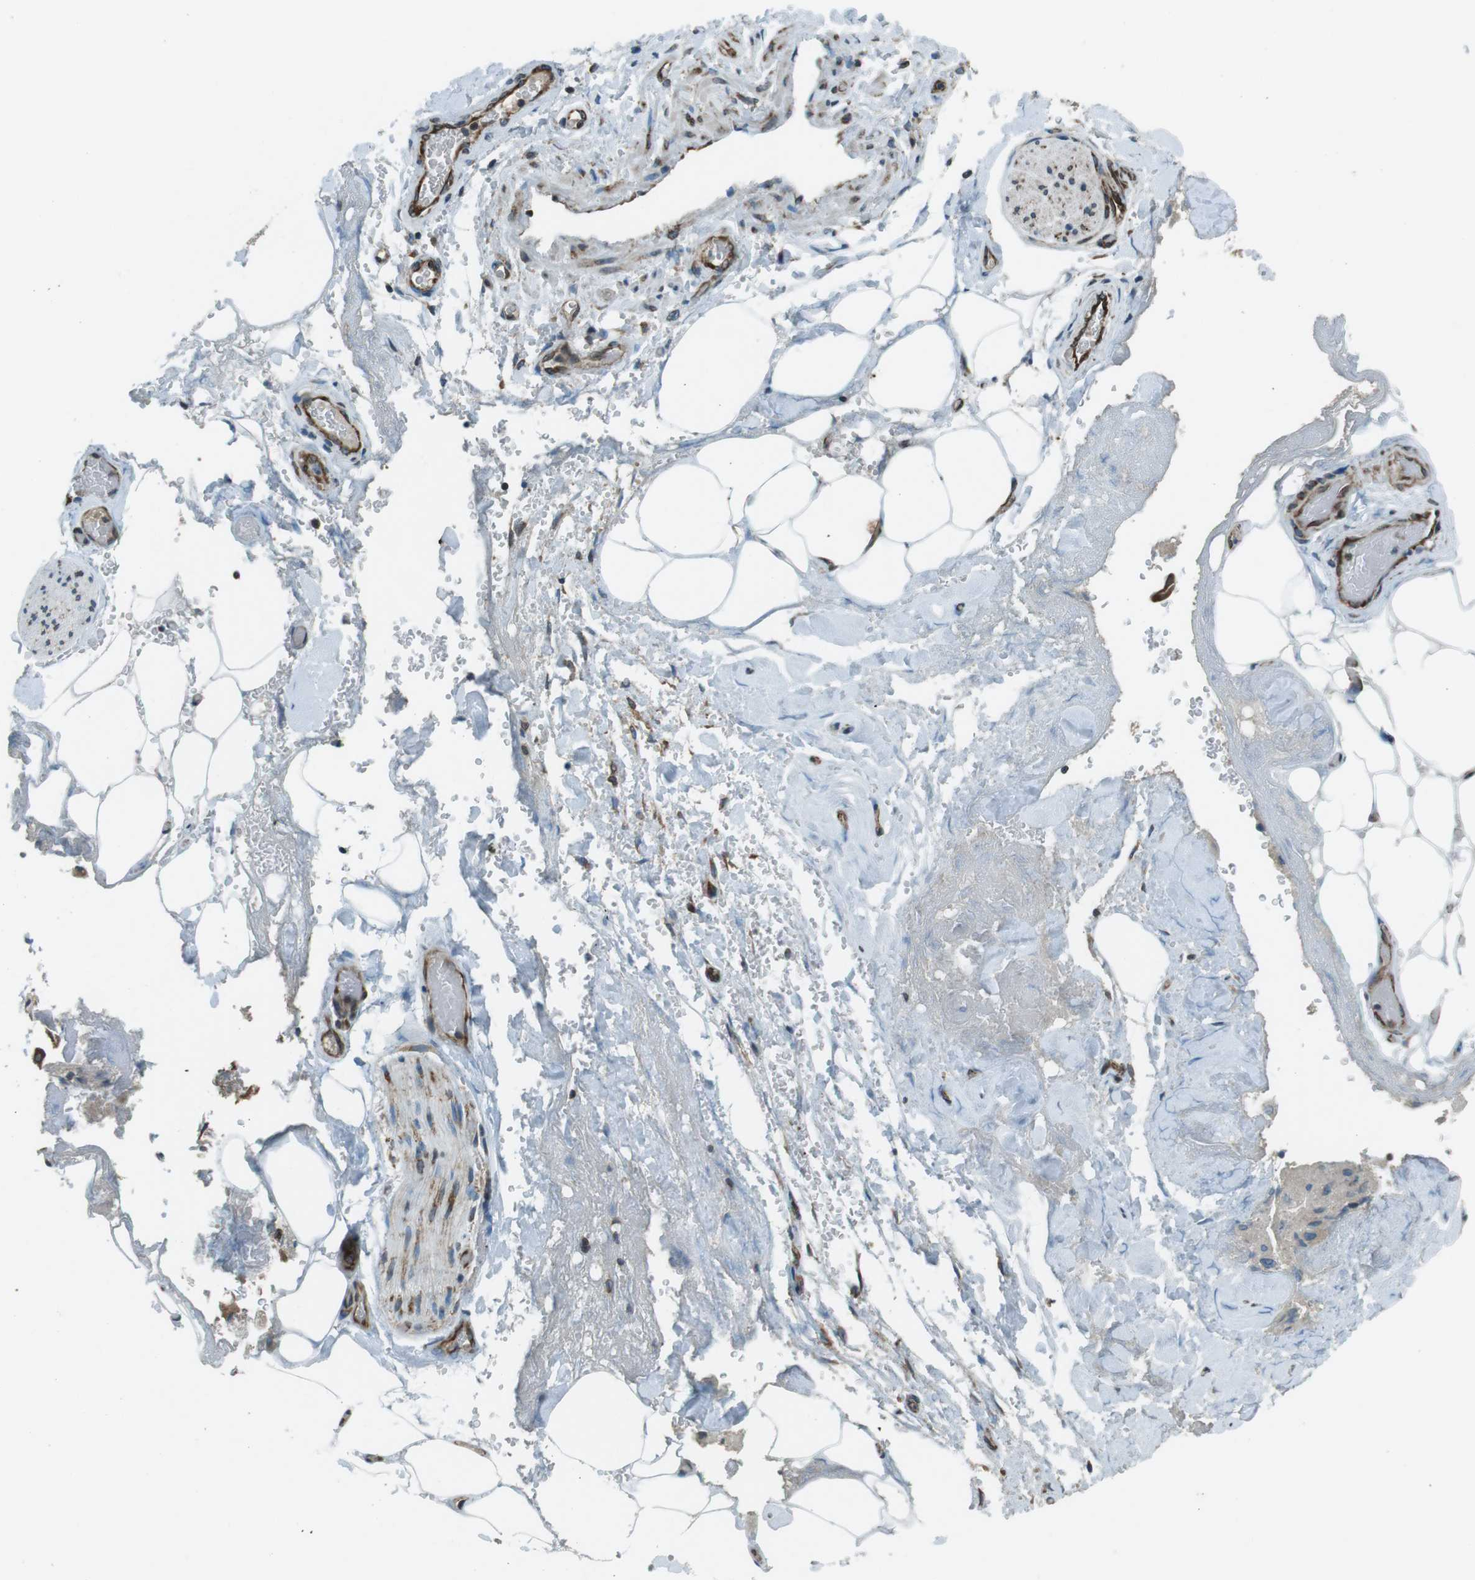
{"staining": {"intensity": "moderate", "quantity": "25%-75%", "location": "cytoplasmic/membranous"}, "tissue": "adipose tissue", "cell_type": "Adipocytes", "image_type": "normal", "snomed": [{"axis": "morphology", "description": "Normal tissue, NOS"}, {"axis": "morphology", "description": "Cholangiocarcinoma"}, {"axis": "topography", "description": "Liver"}, {"axis": "topography", "description": "Peripheral nerve tissue"}], "caption": "Immunohistochemical staining of unremarkable human adipose tissue shows medium levels of moderate cytoplasmic/membranous staining in about 25%-75% of adipocytes. (brown staining indicates protein expression, while blue staining denotes nuclei).", "gene": "KTN1", "patient": {"sex": "male", "age": 50}}